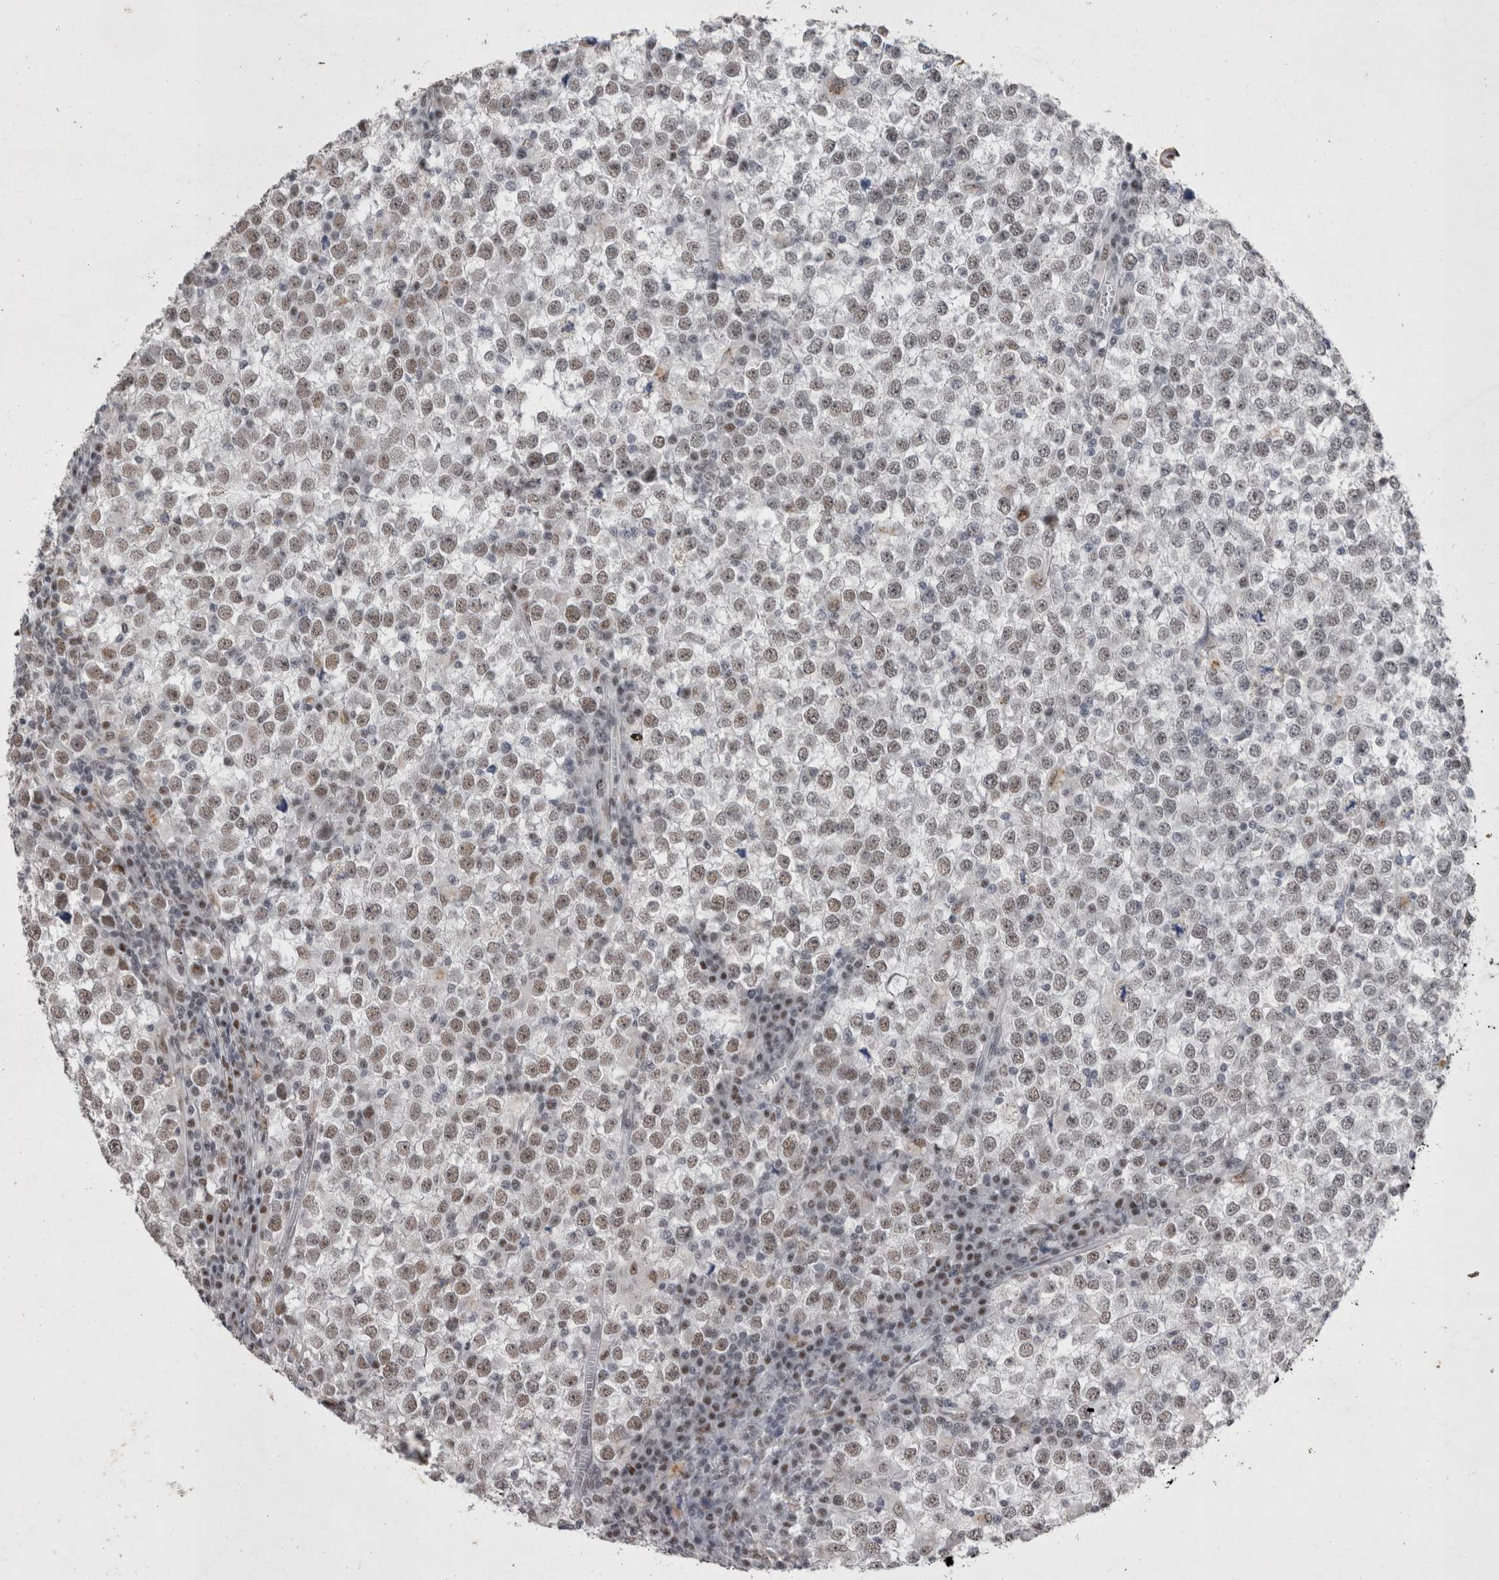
{"staining": {"intensity": "weak", "quantity": ">75%", "location": "nuclear"}, "tissue": "testis cancer", "cell_type": "Tumor cells", "image_type": "cancer", "snomed": [{"axis": "morphology", "description": "Seminoma, NOS"}, {"axis": "topography", "description": "Testis"}], "caption": "Immunohistochemical staining of testis cancer demonstrates low levels of weak nuclear staining in about >75% of tumor cells. (Stains: DAB (3,3'-diaminobenzidine) in brown, nuclei in blue, Microscopy: brightfield microscopy at high magnification).", "gene": "RBM6", "patient": {"sex": "male", "age": 65}}